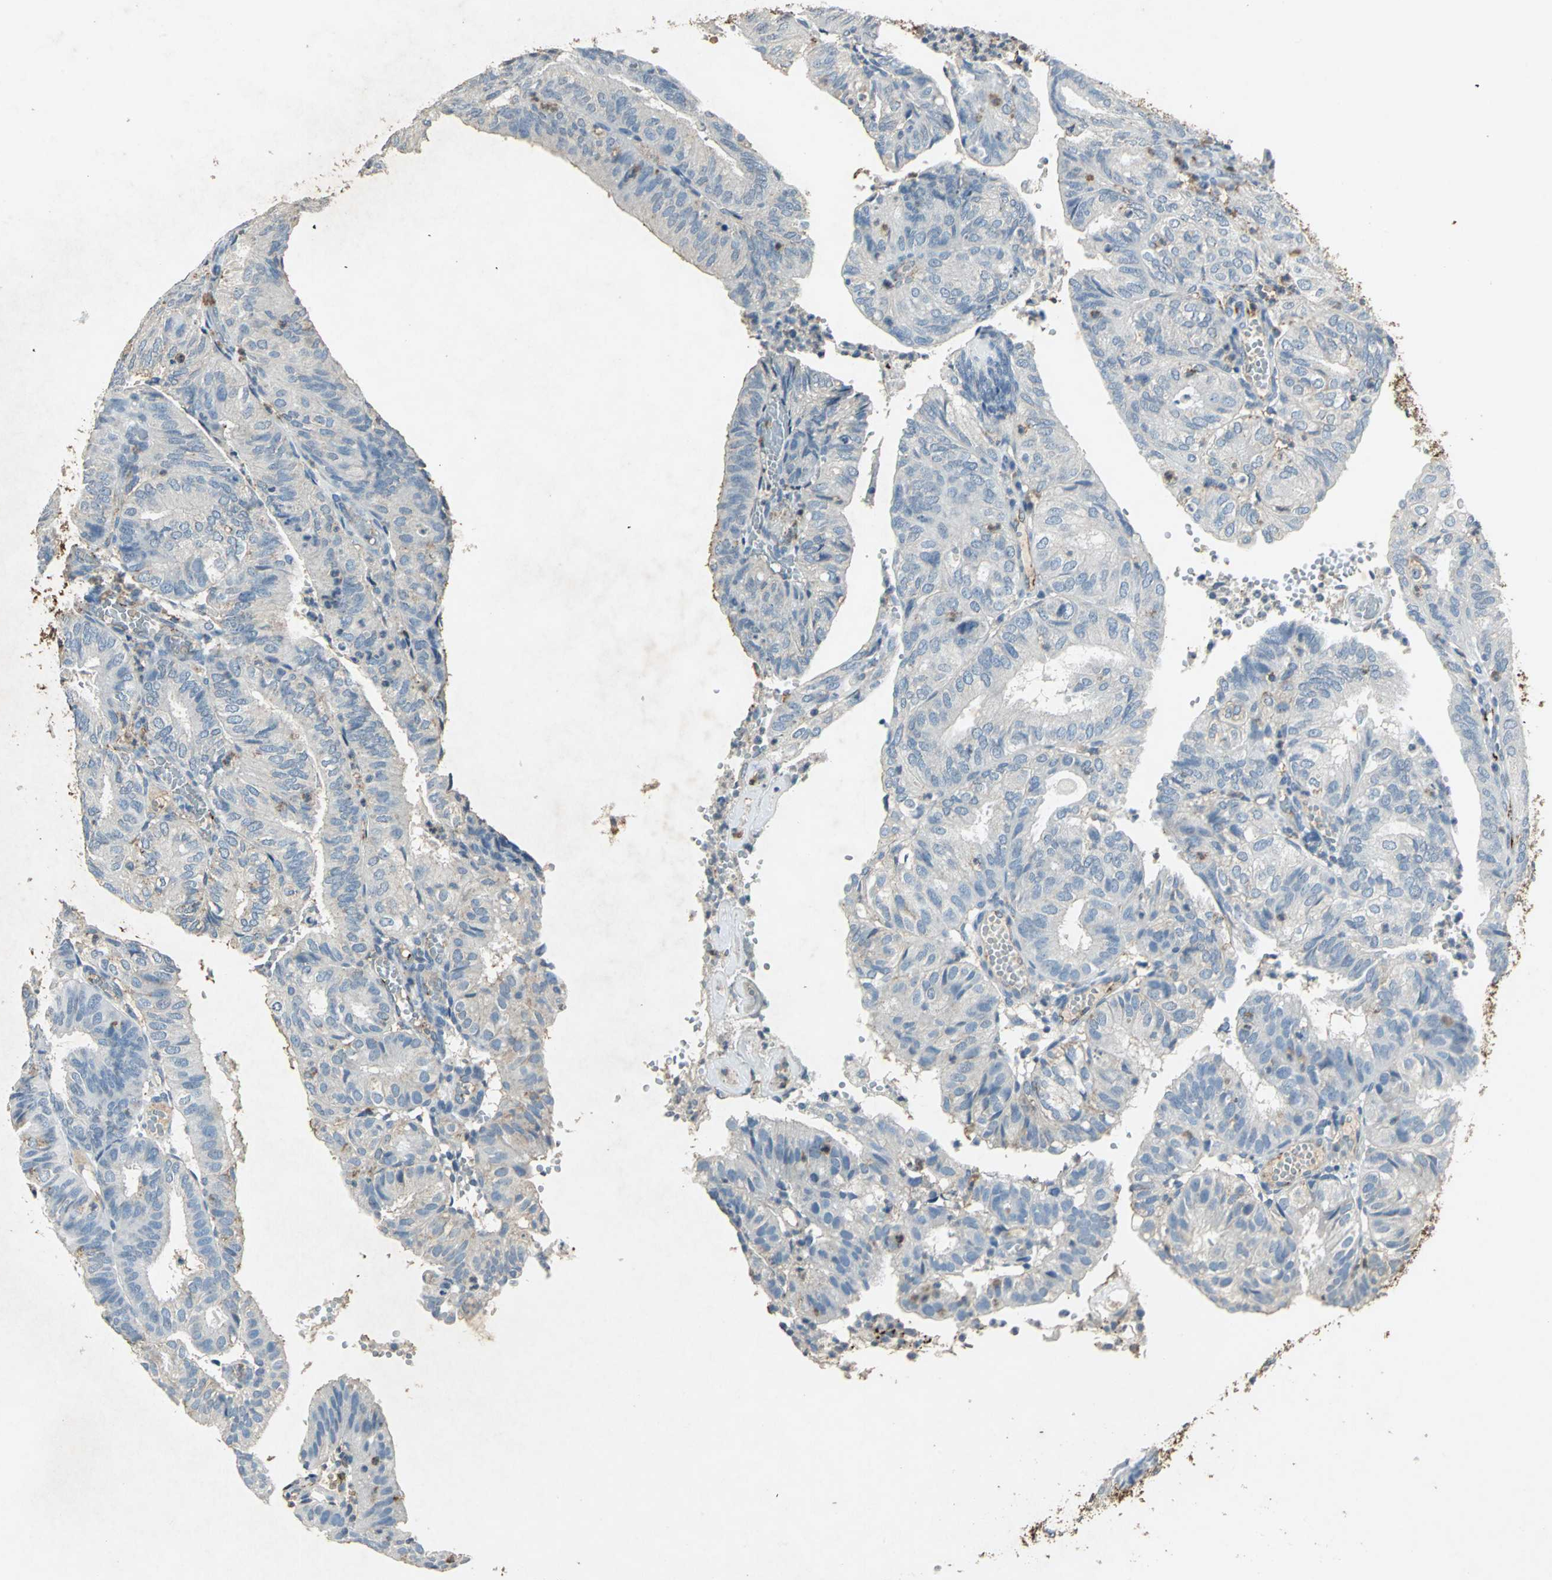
{"staining": {"intensity": "negative", "quantity": "none", "location": "none"}, "tissue": "endometrial cancer", "cell_type": "Tumor cells", "image_type": "cancer", "snomed": [{"axis": "morphology", "description": "Adenocarcinoma, NOS"}, {"axis": "topography", "description": "Uterus"}], "caption": "Endometrial cancer was stained to show a protein in brown. There is no significant positivity in tumor cells.", "gene": "CAMK2B", "patient": {"sex": "female", "age": 60}}